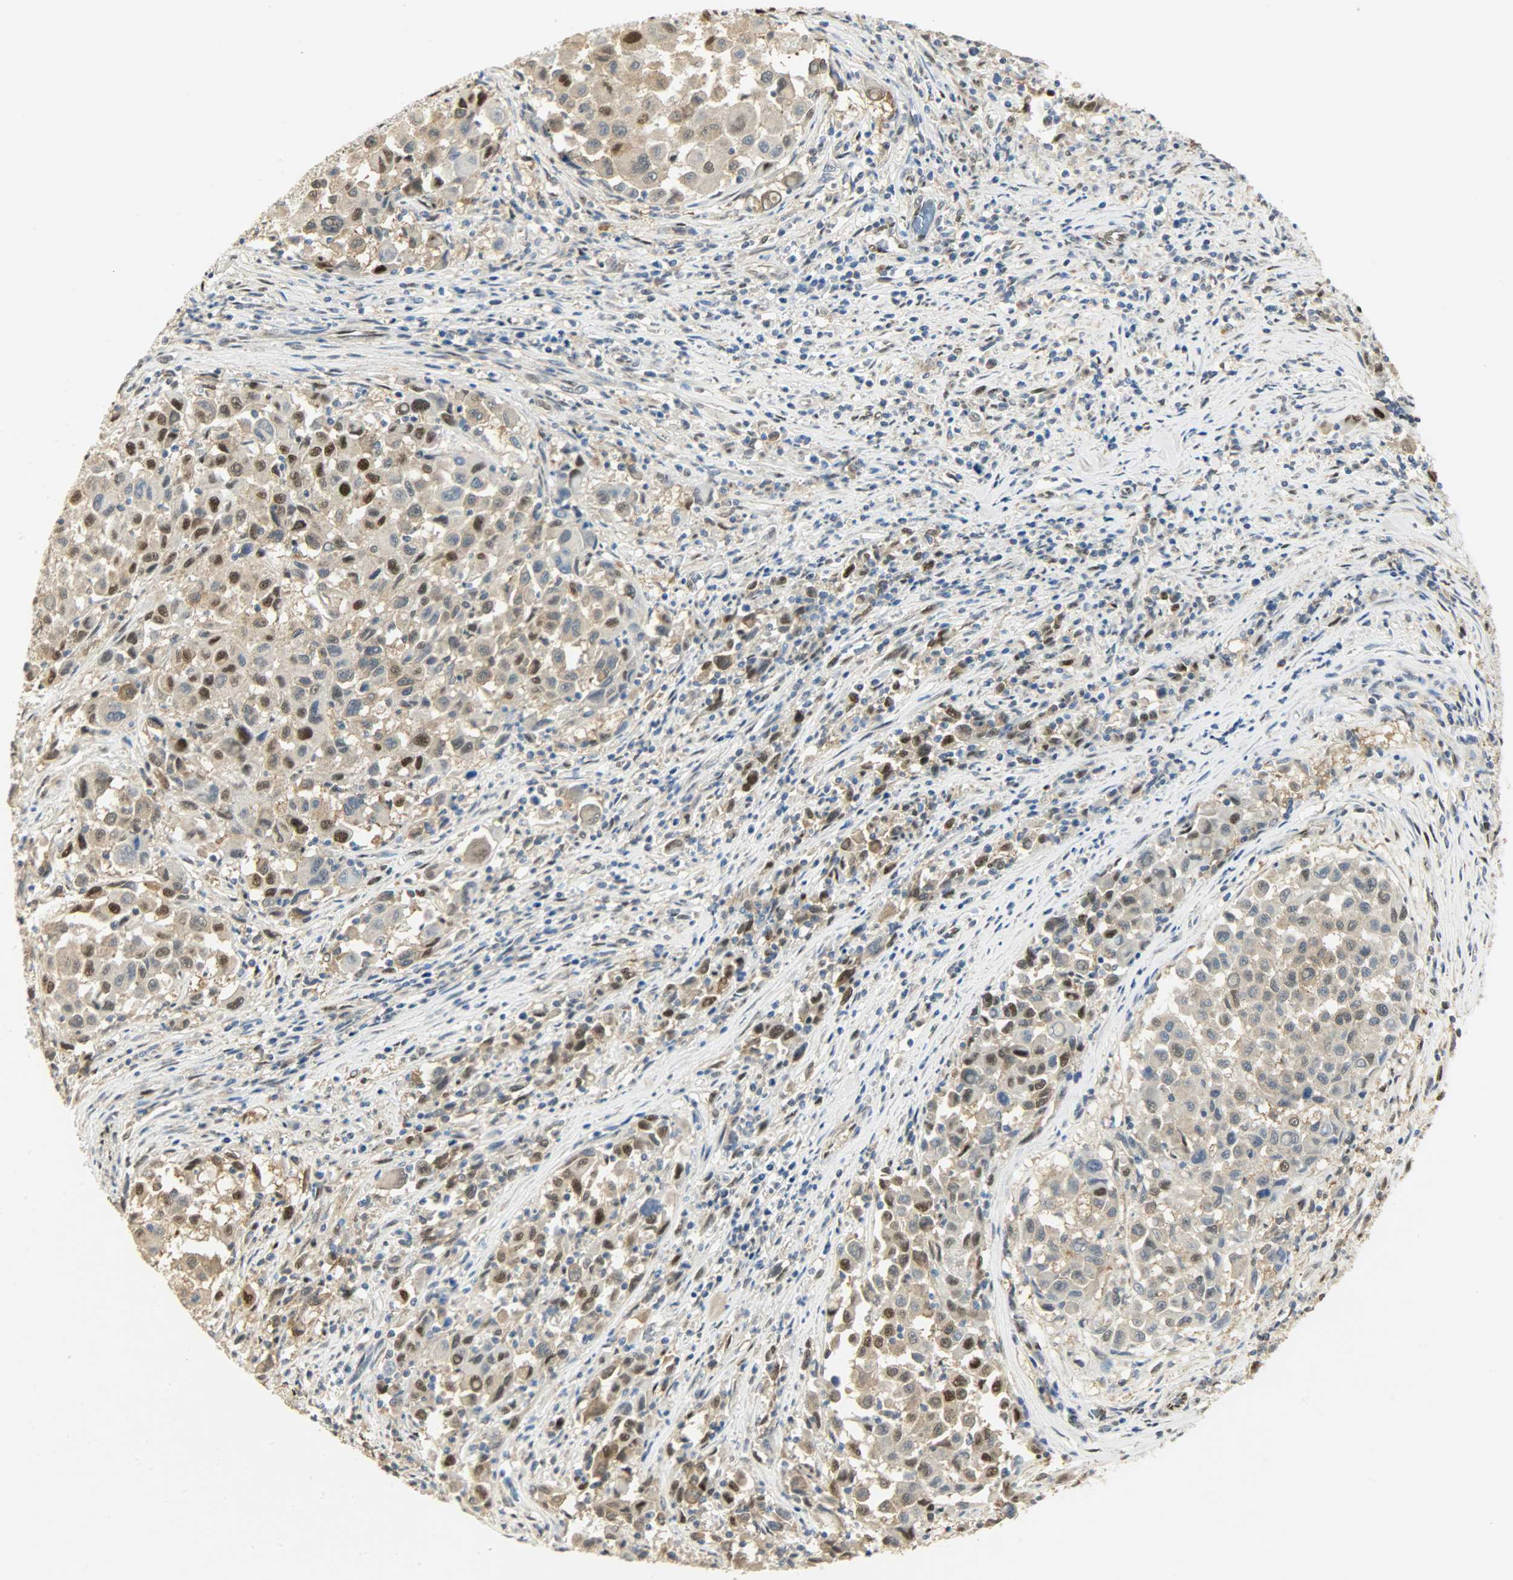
{"staining": {"intensity": "moderate", "quantity": "25%-75%", "location": "nuclear"}, "tissue": "melanoma", "cell_type": "Tumor cells", "image_type": "cancer", "snomed": [{"axis": "morphology", "description": "Malignant melanoma, Metastatic site"}, {"axis": "topography", "description": "Lymph node"}], "caption": "Human melanoma stained with a protein marker shows moderate staining in tumor cells.", "gene": "NPEPL1", "patient": {"sex": "male", "age": 61}}